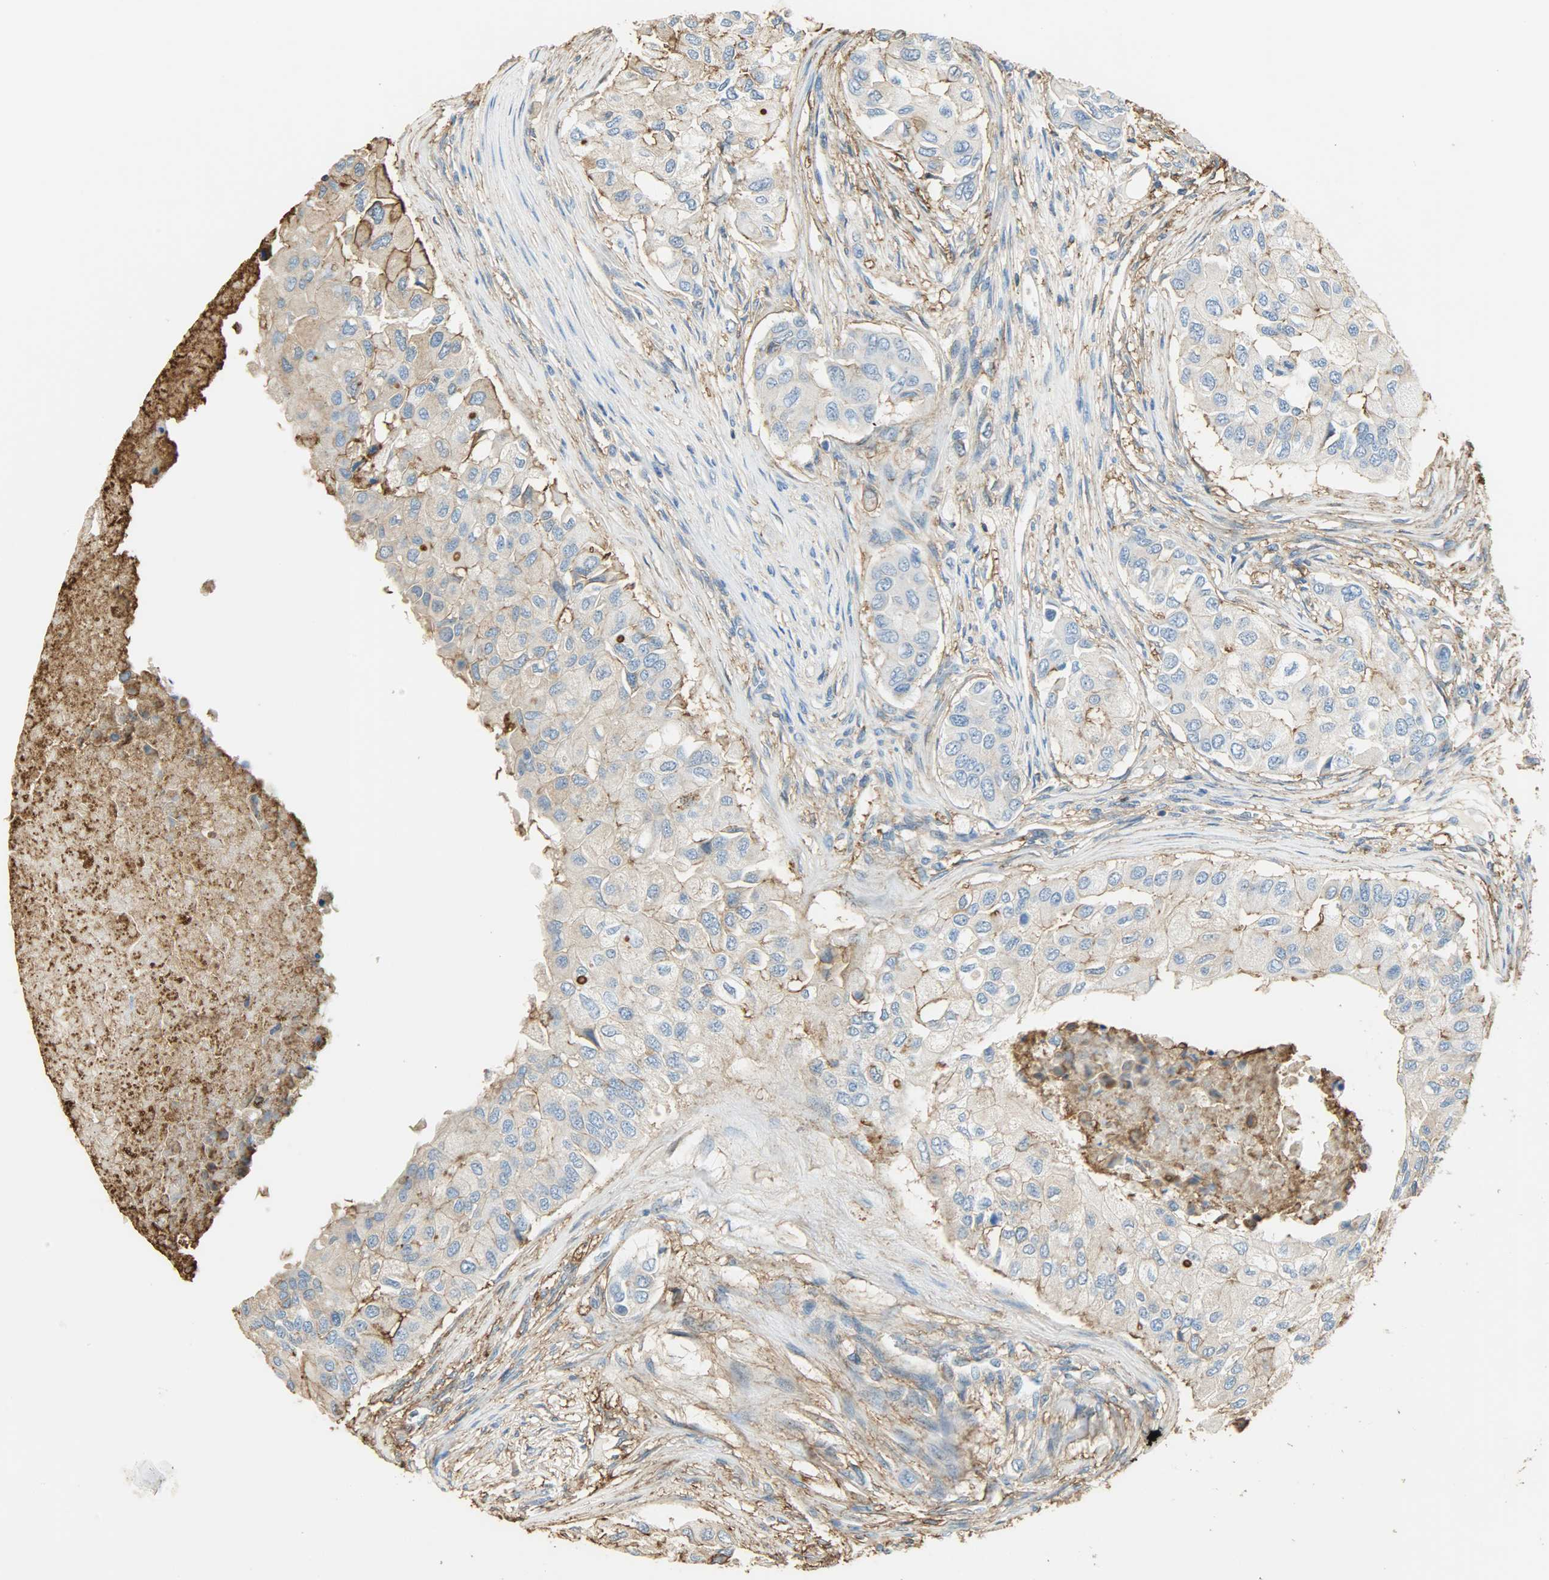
{"staining": {"intensity": "weak", "quantity": "25%-75%", "location": "cytoplasmic/membranous"}, "tissue": "breast cancer", "cell_type": "Tumor cells", "image_type": "cancer", "snomed": [{"axis": "morphology", "description": "Normal tissue, NOS"}, {"axis": "morphology", "description": "Duct carcinoma"}, {"axis": "topography", "description": "Breast"}], "caption": "IHC micrograph of human infiltrating ductal carcinoma (breast) stained for a protein (brown), which displays low levels of weak cytoplasmic/membranous expression in about 25%-75% of tumor cells.", "gene": "ANXA6", "patient": {"sex": "female", "age": 49}}